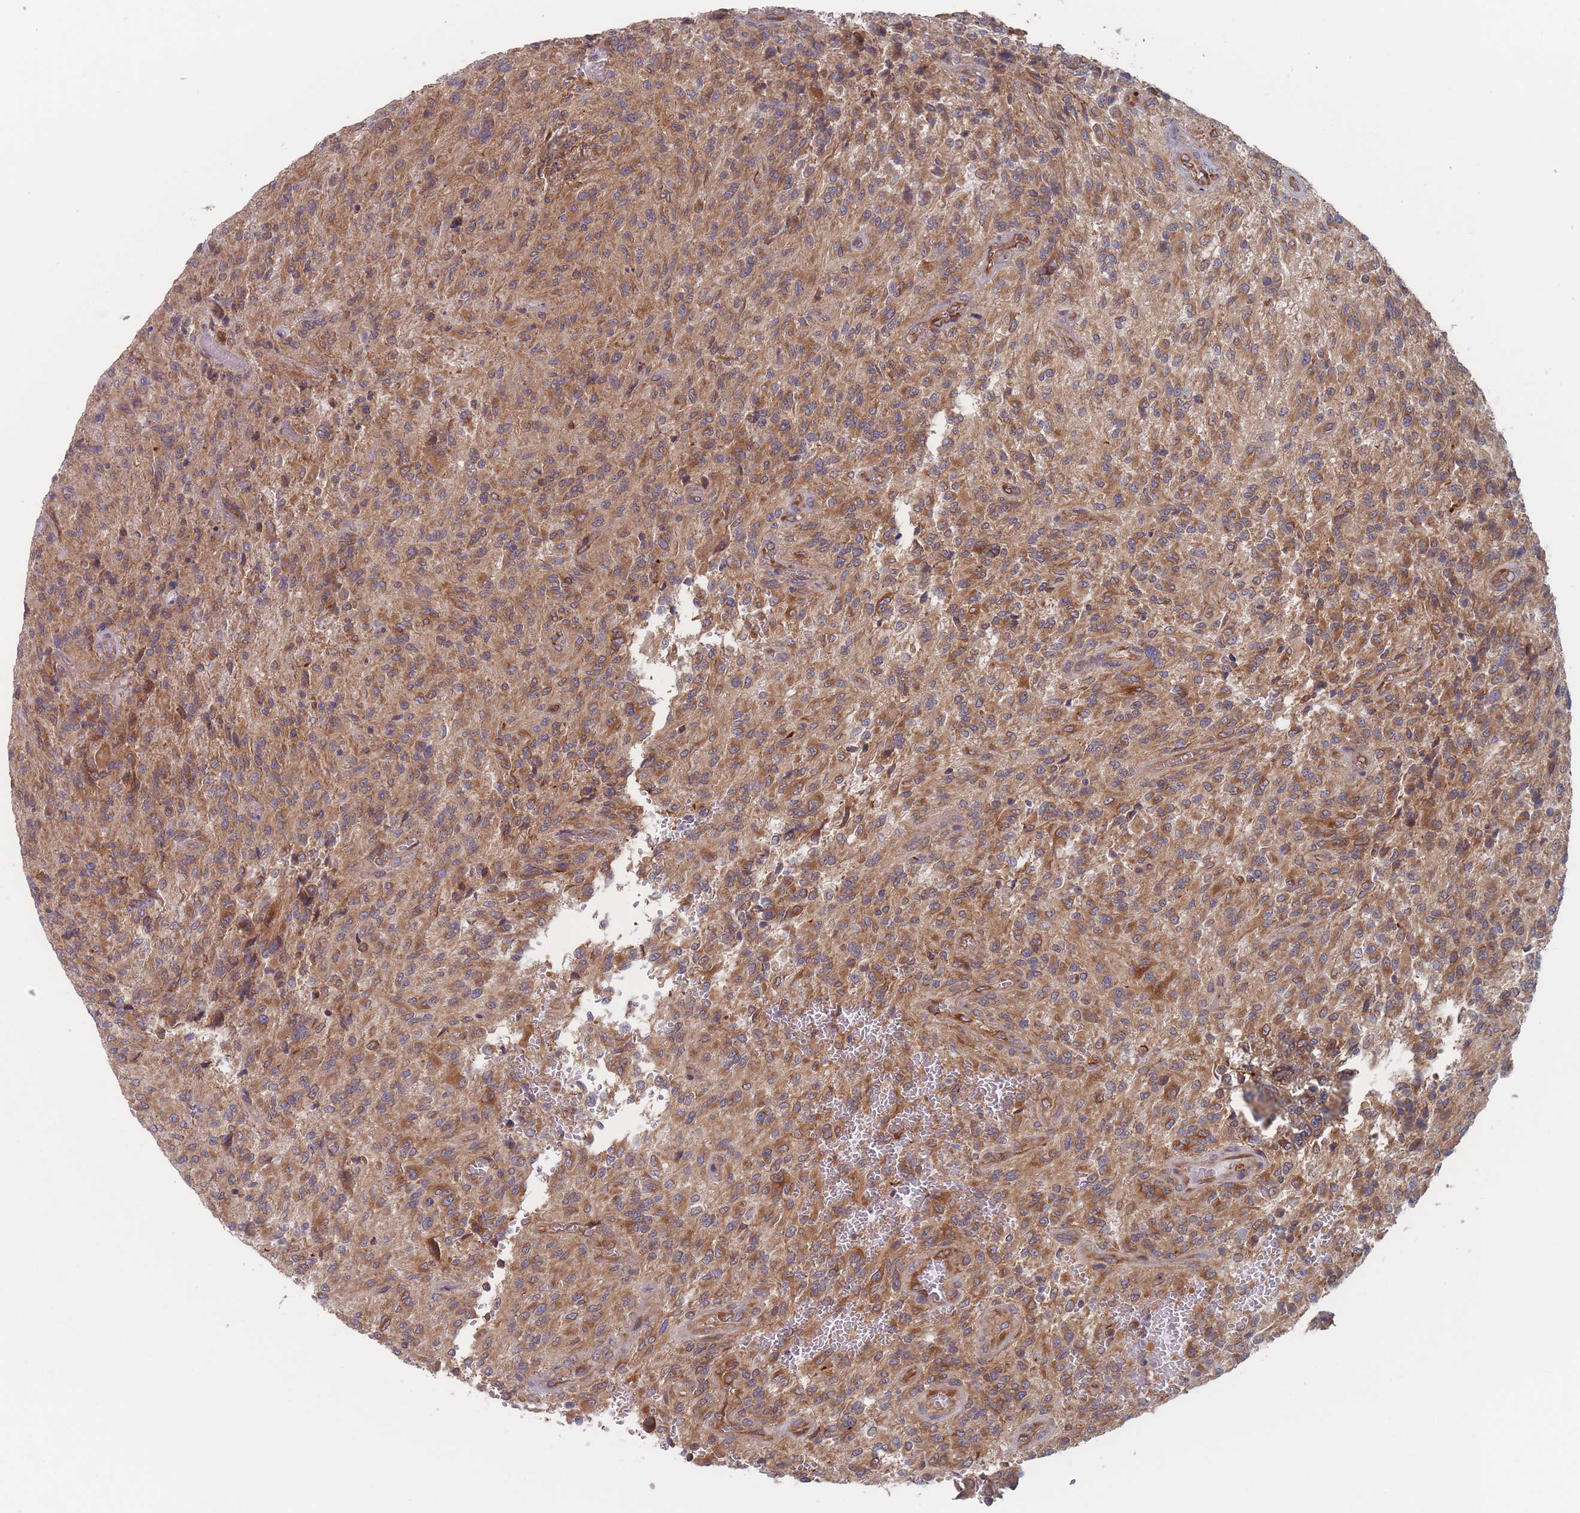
{"staining": {"intensity": "moderate", "quantity": ">75%", "location": "cytoplasmic/membranous"}, "tissue": "glioma", "cell_type": "Tumor cells", "image_type": "cancer", "snomed": [{"axis": "morphology", "description": "Normal tissue, NOS"}, {"axis": "morphology", "description": "Glioma, malignant, High grade"}, {"axis": "topography", "description": "Cerebral cortex"}], "caption": "Immunohistochemical staining of human malignant glioma (high-grade) reveals medium levels of moderate cytoplasmic/membranous protein positivity in about >75% of tumor cells. (IHC, brightfield microscopy, high magnification).", "gene": "KDSR", "patient": {"sex": "male", "age": 56}}